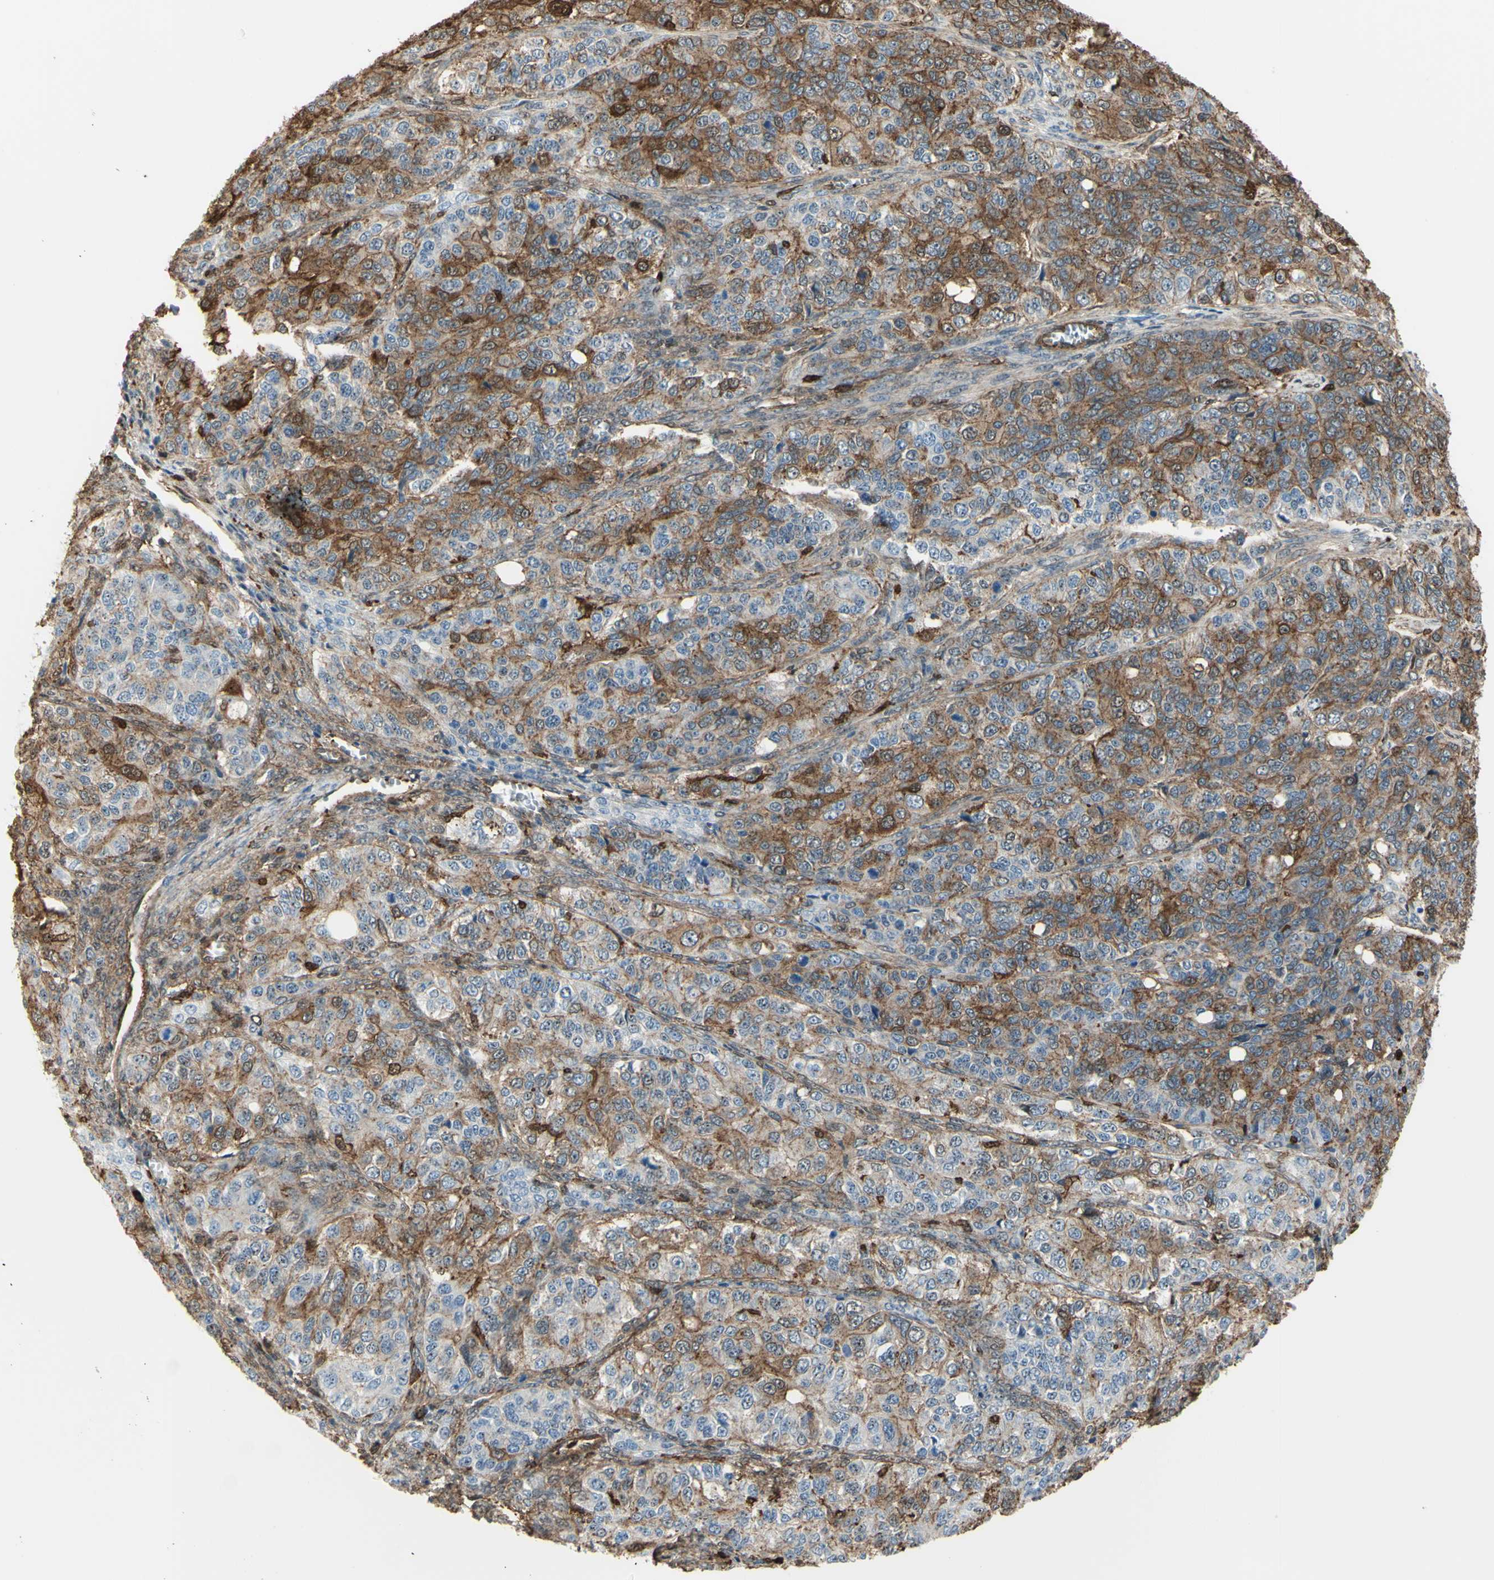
{"staining": {"intensity": "moderate", "quantity": "<25%", "location": "cytoplasmic/membranous"}, "tissue": "ovarian cancer", "cell_type": "Tumor cells", "image_type": "cancer", "snomed": [{"axis": "morphology", "description": "Carcinoma, endometroid"}, {"axis": "topography", "description": "Ovary"}], "caption": "Protein staining exhibits moderate cytoplasmic/membranous positivity in about <25% of tumor cells in ovarian endometroid carcinoma.", "gene": "GSN", "patient": {"sex": "female", "age": 51}}